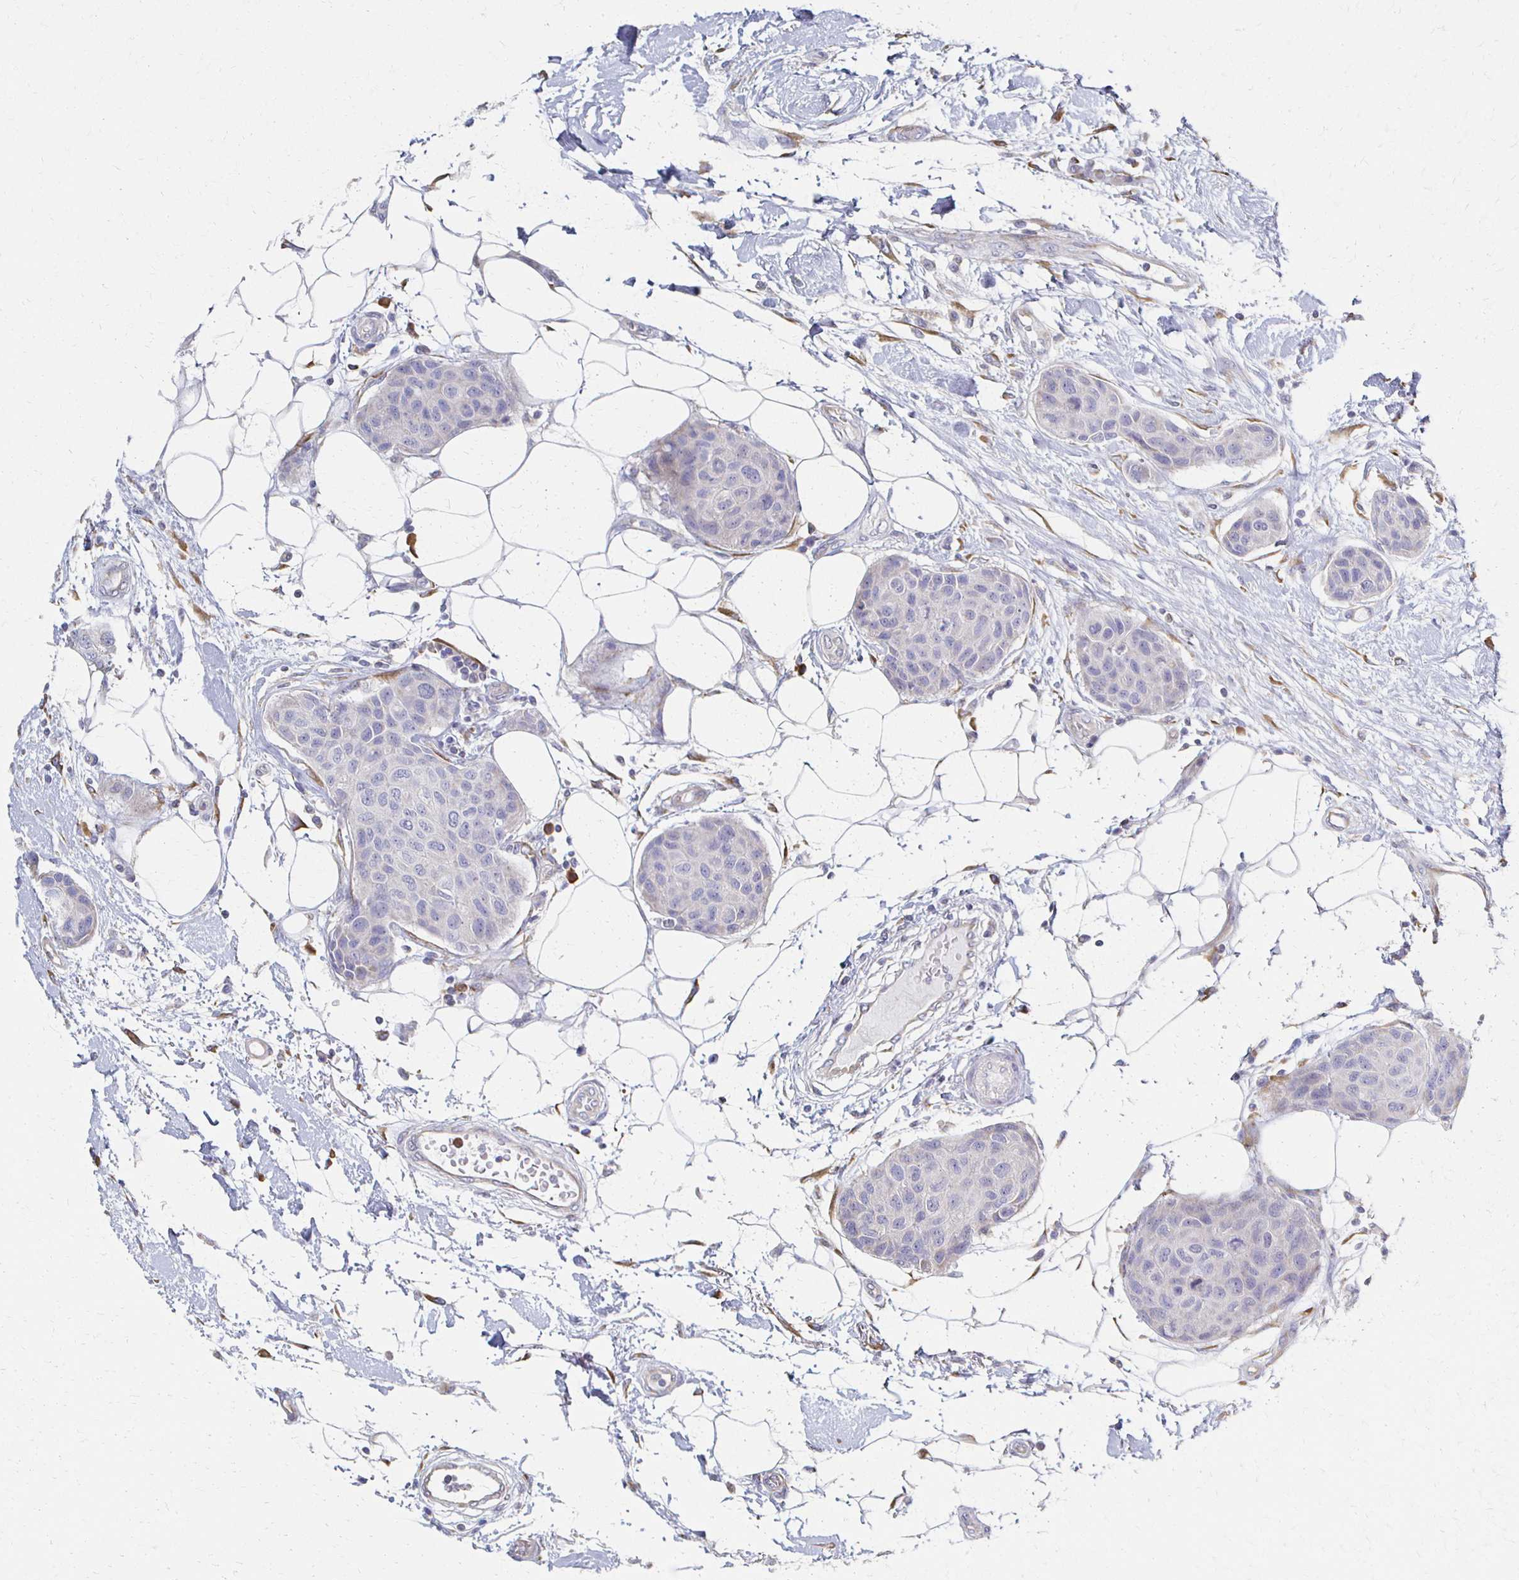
{"staining": {"intensity": "negative", "quantity": "none", "location": "none"}, "tissue": "breast cancer", "cell_type": "Tumor cells", "image_type": "cancer", "snomed": [{"axis": "morphology", "description": "Duct carcinoma"}, {"axis": "topography", "description": "Breast"}, {"axis": "topography", "description": "Lymph node"}], "caption": "The IHC image has no significant positivity in tumor cells of infiltrating ductal carcinoma (breast) tissue. (Stains: DAB (3,3'-diaminobenzidine) immunohistochemistry with hematoxylin counter stain, Microscopy: brightfield microscopy at high magnification).", "gene": "ATP1A3", "patient": {"sex": "female", "age": 80}}